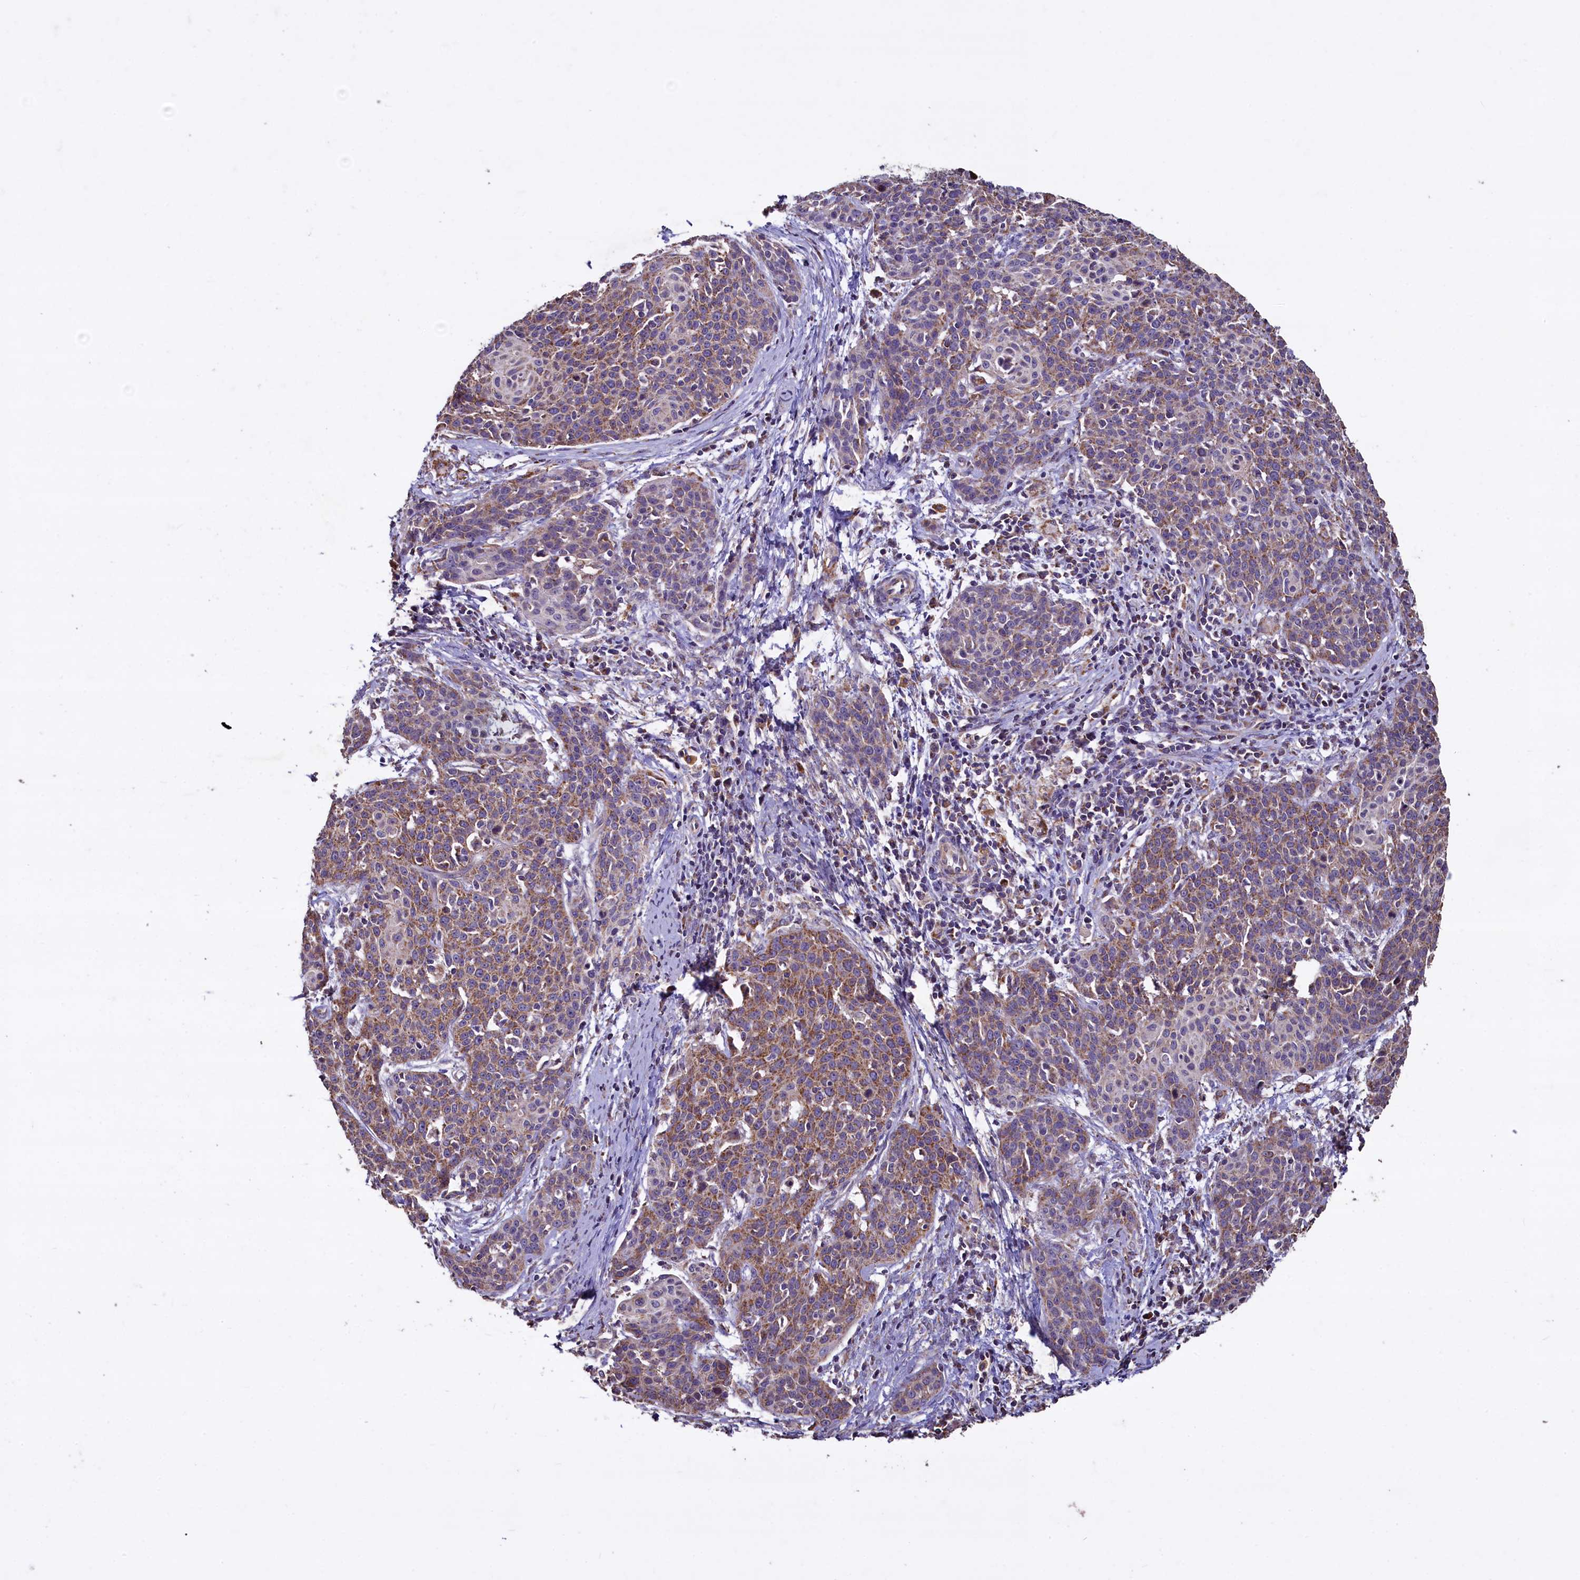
{"staining": {"intensity": "moderate", "quantity": ">75%", "location": "cytoplasmic/membranous"}, "tissue": "cervical cancer", "cell_type": "Tumor cells", "image_type": "cancer", "snomed": [{"axis": "morphology", "description": "Squamous cell carcinoma, NOS"}, {"axis": "topography", "description": "Cervix"}], "caption": "Cervical squamous cell carcinoma was stained to show a protein in brown. There is medium levels of moderate cytoplasmic/membranous positivity in approximately >75% of tumor cells. (Stains: DAB (3,3'-diaminobenzidine) in brown, nuclei in blue, Microscopy: brightfield microscopy at high magnification).", "gene": "COQ9", "patient": {"sex": "female", "age": 38}}